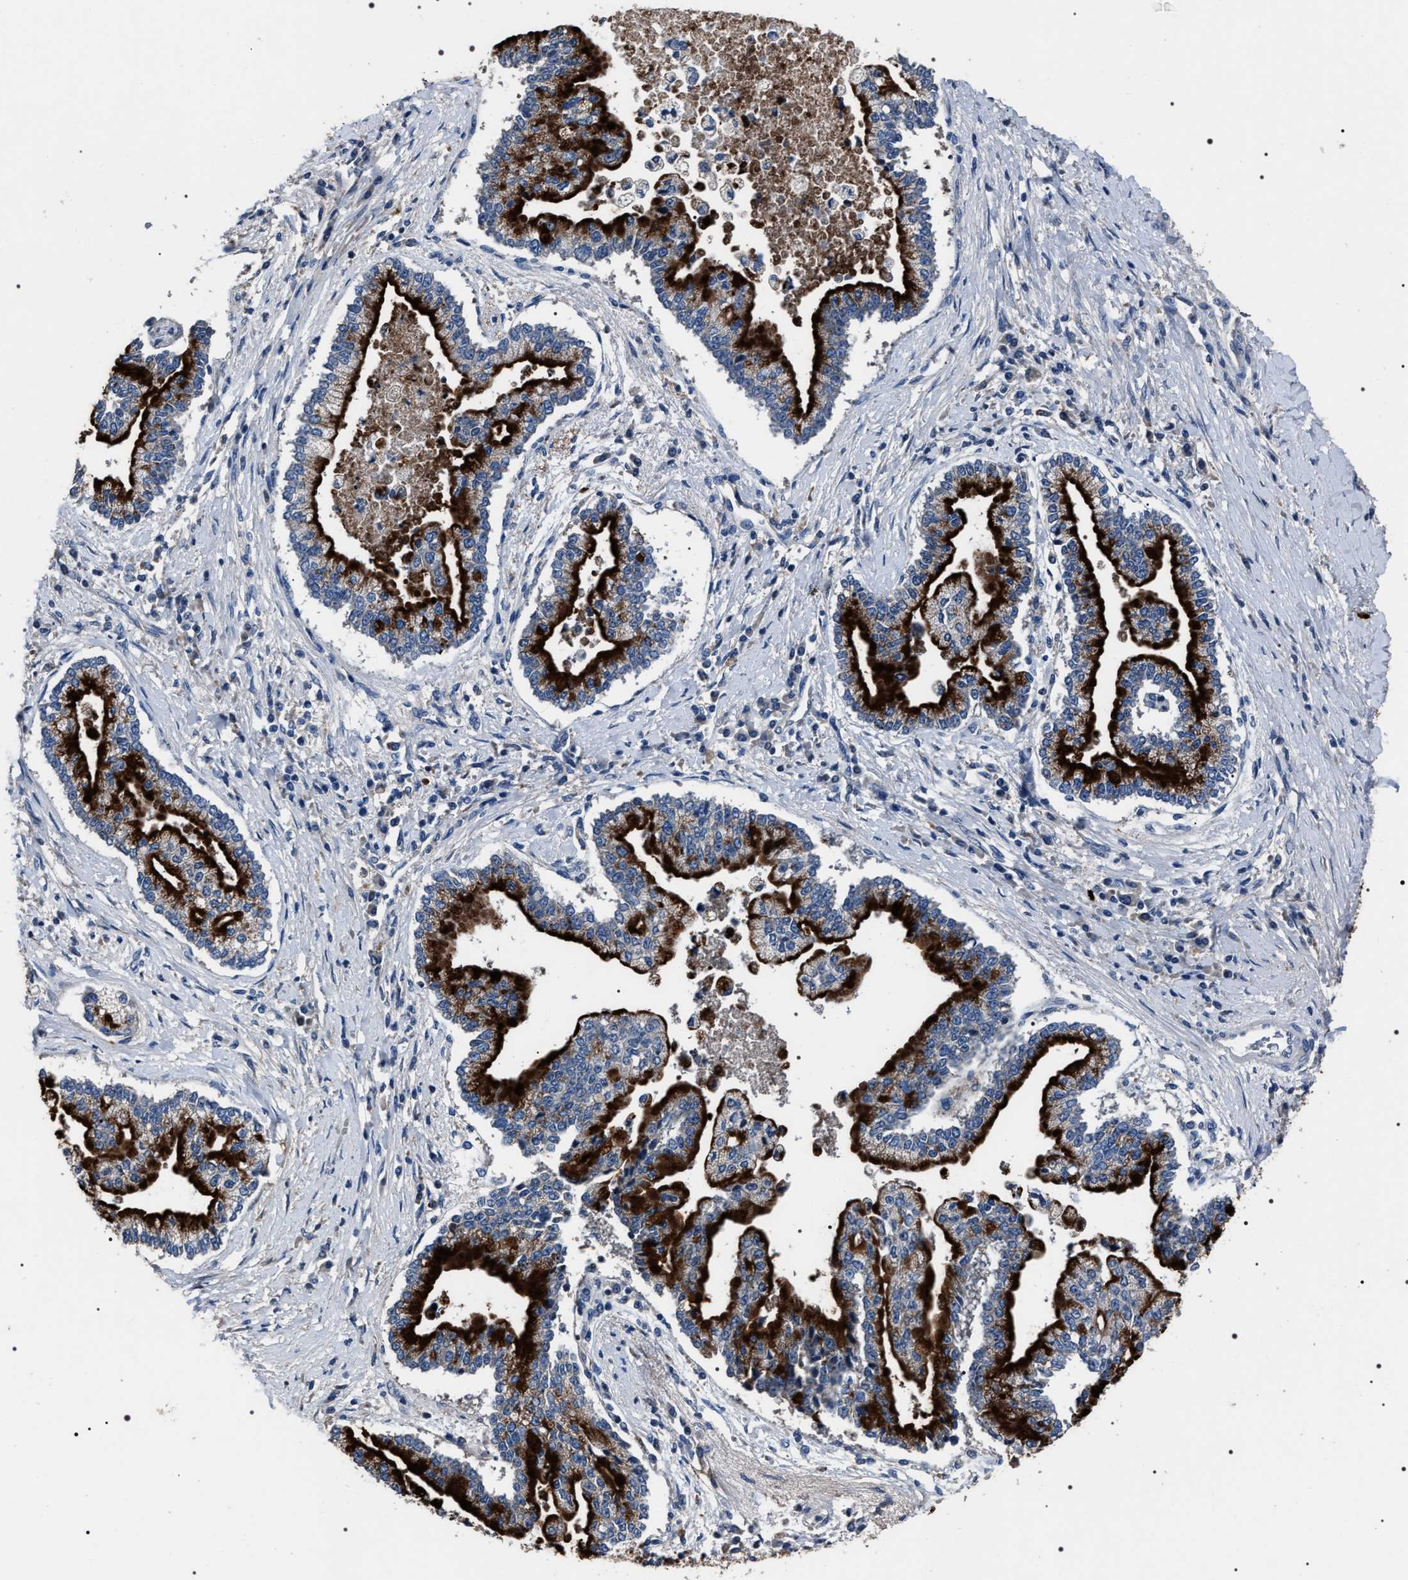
{"staining": {"intensity": "strong", "quantity": ">75%", "location": "cytoplasmic/membranous"}, "tissue": "liver cancer", "cell_type": "Tumor cells", "image_type": "cancer", "snomed": [{"axis": "morphology", "description": "Cholangiocarcinoma"}, {"axis": "topography", "description": "Liver"}], "caption": "High-magnification brightfield microscopy of cholangiocarcinoma (liver) stained with DAB (brown) and counterstained with hematoxylin (blue). tumor cells exhibit strong cytoplasmic/membranous positivity is appreciated in approximately>75% of cells.", "gene": "TRIM54", "patient": {"sex": "male", "age": 50}}